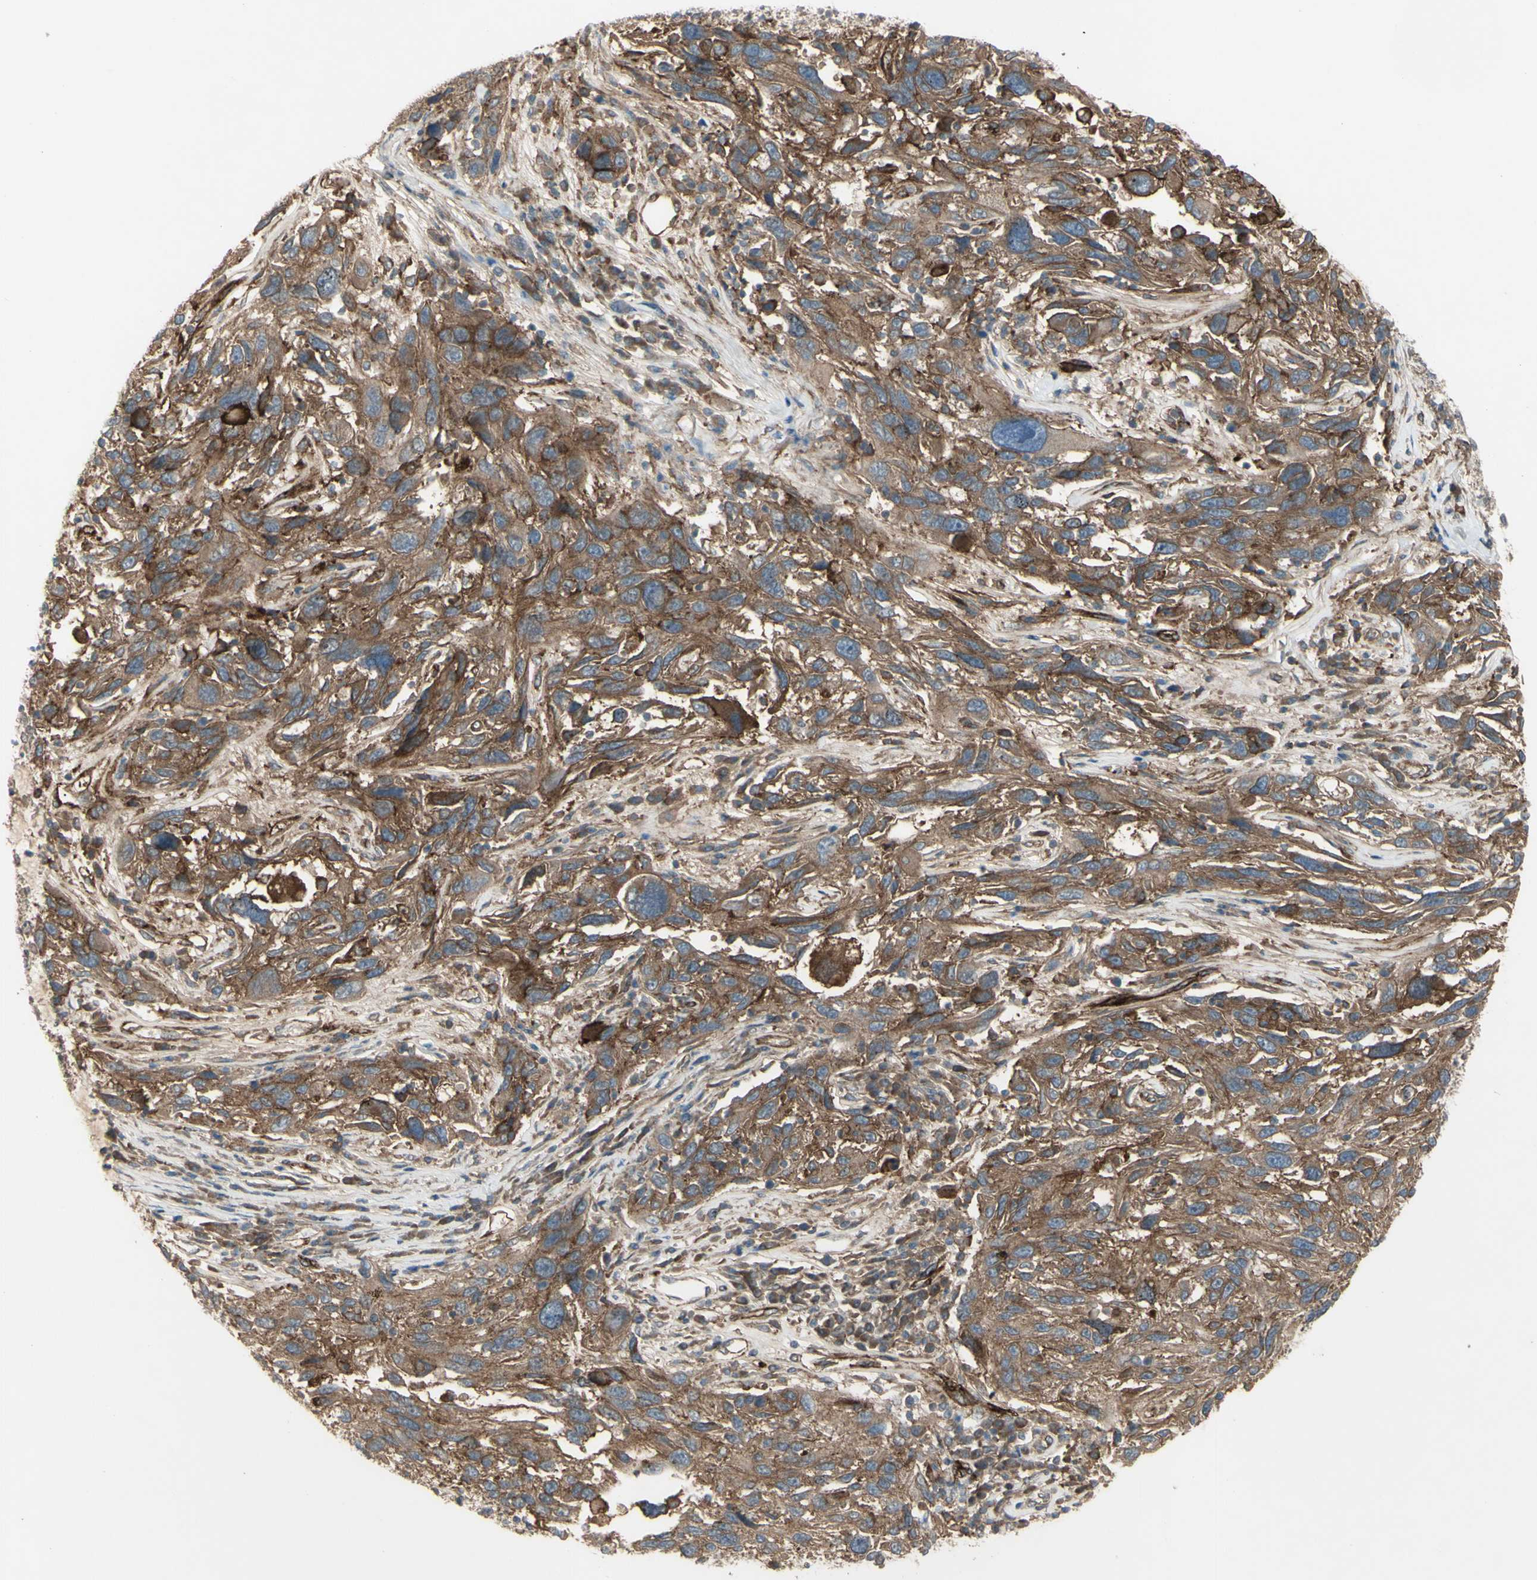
{"staining": {"intensity": "moderate", "quantity": ">75%", "location": "cytoplasmic/membranous"}, "tissue": "melanoma", "cell_type": "Tumor cells", "image_type": "cancer", "snomed": [{"axis": "morphology", "description": "Malignant melanoma, NOS"}, {"axis": "topography", "description": "Skin"}], "caption": "The micrograph reveals staining of malignant melanoma, revealing moderate cytoplasmic/membranous protein staining (brown color) within tumor cells.", "gene": "CD276", "patient": {"sex": "male", "age": 53}}